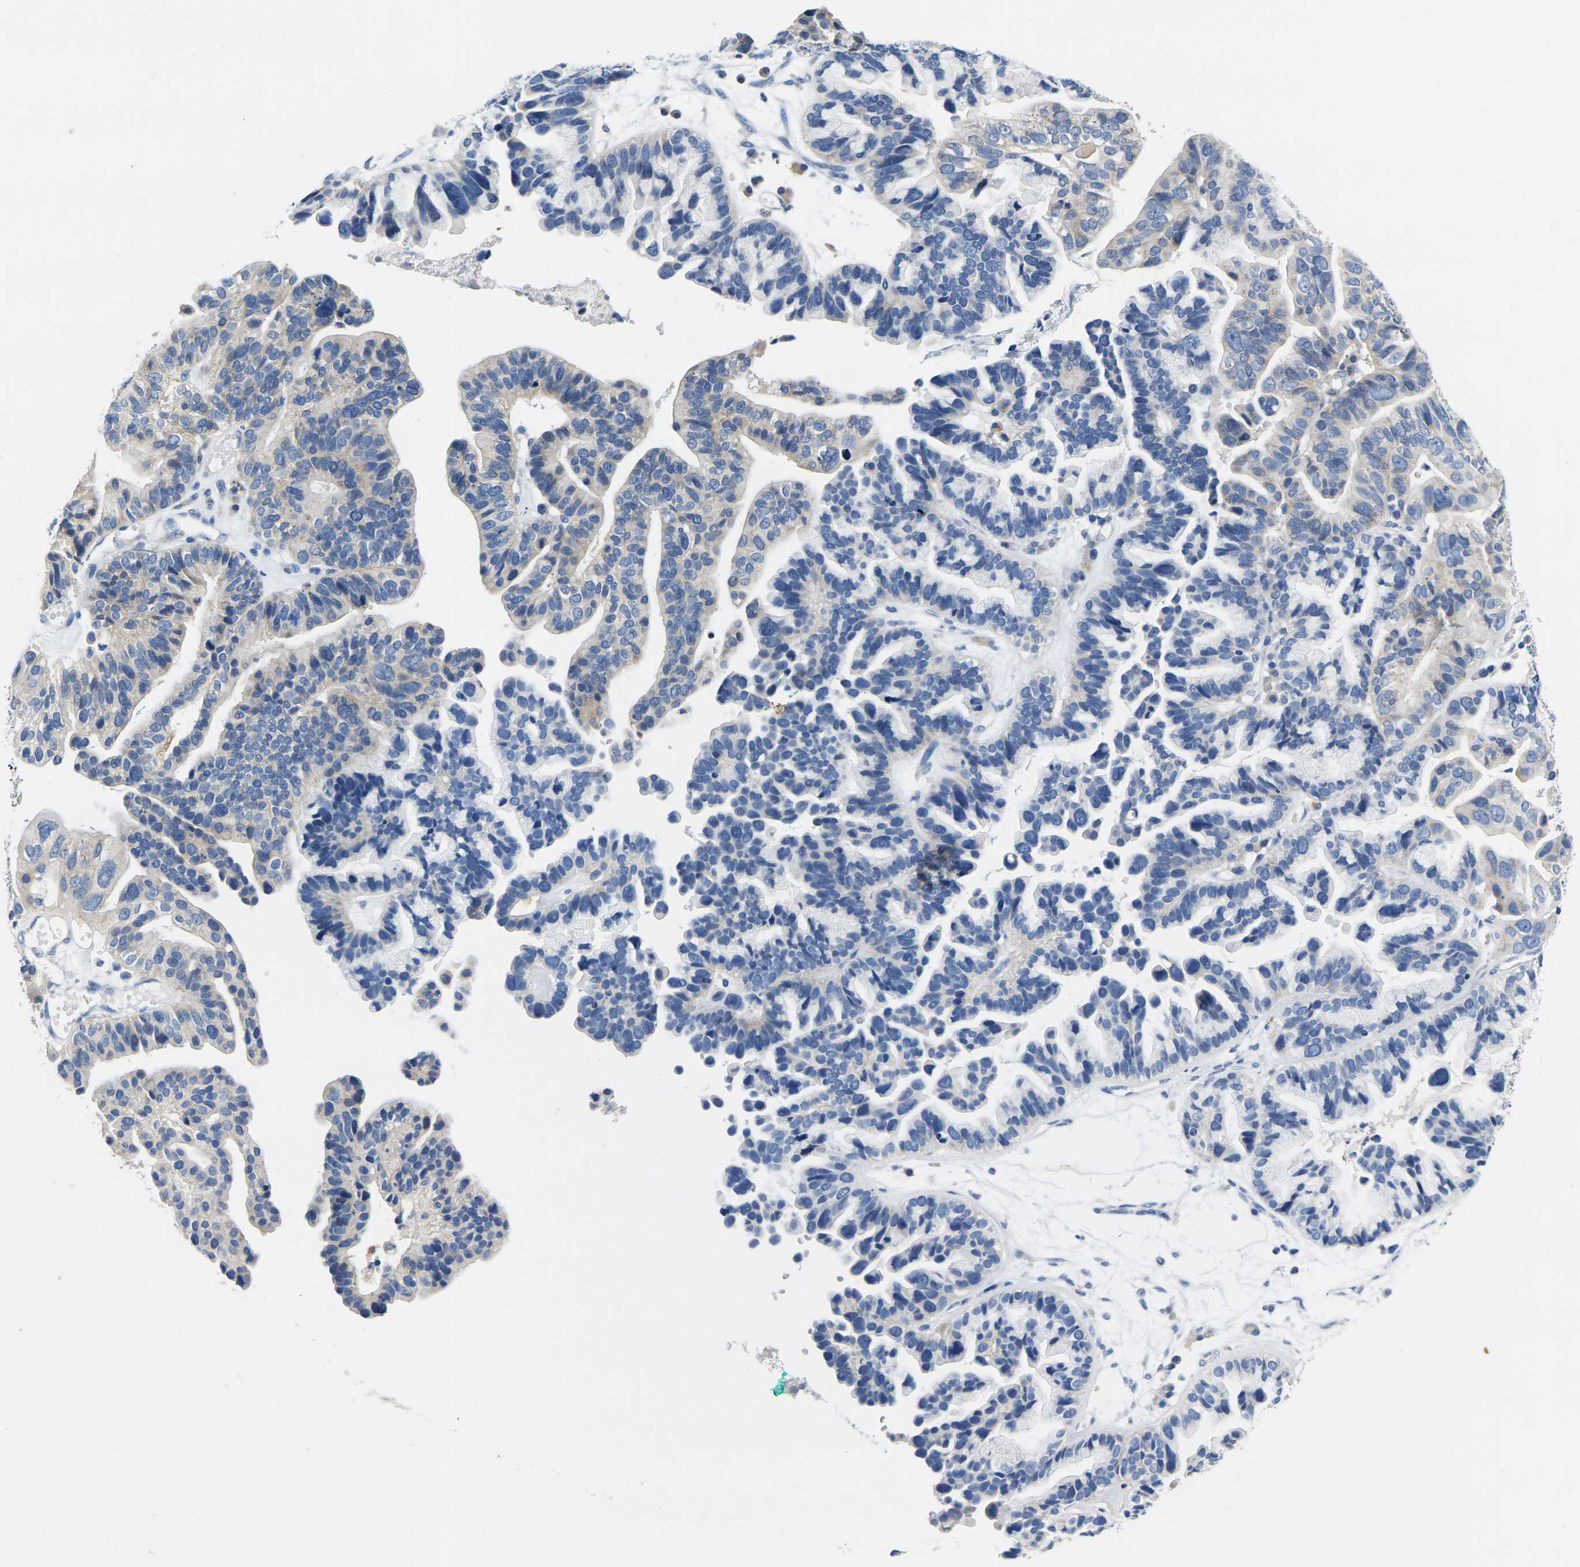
{"staining": {"intensity": "negative", "quantity": "none", "location": "none"}, "tissue": "ovarian cancer", "cell_type": "Tumor cells", "image_type": "cancer", "snomed": [{"axis": "morphology", "description": "Cystadenocarcinoma, serous, NOS"}, {"axis": "topography", "description": "Ovary"}], "caption": "IHC histopathology image of neoplastic tissue: ovarian cancer stained with DAB demonstrates no significant protein positivity in tumor cells. The staining was performed using DAB (3,3'-diaminobenzidine) to visualize the protein expression in brown, while the nuclei were stained in blue with hematoxylin (Magnification: 20x).", "gene": "NOCT", "patient": {"sex": "female", "age": 56}}